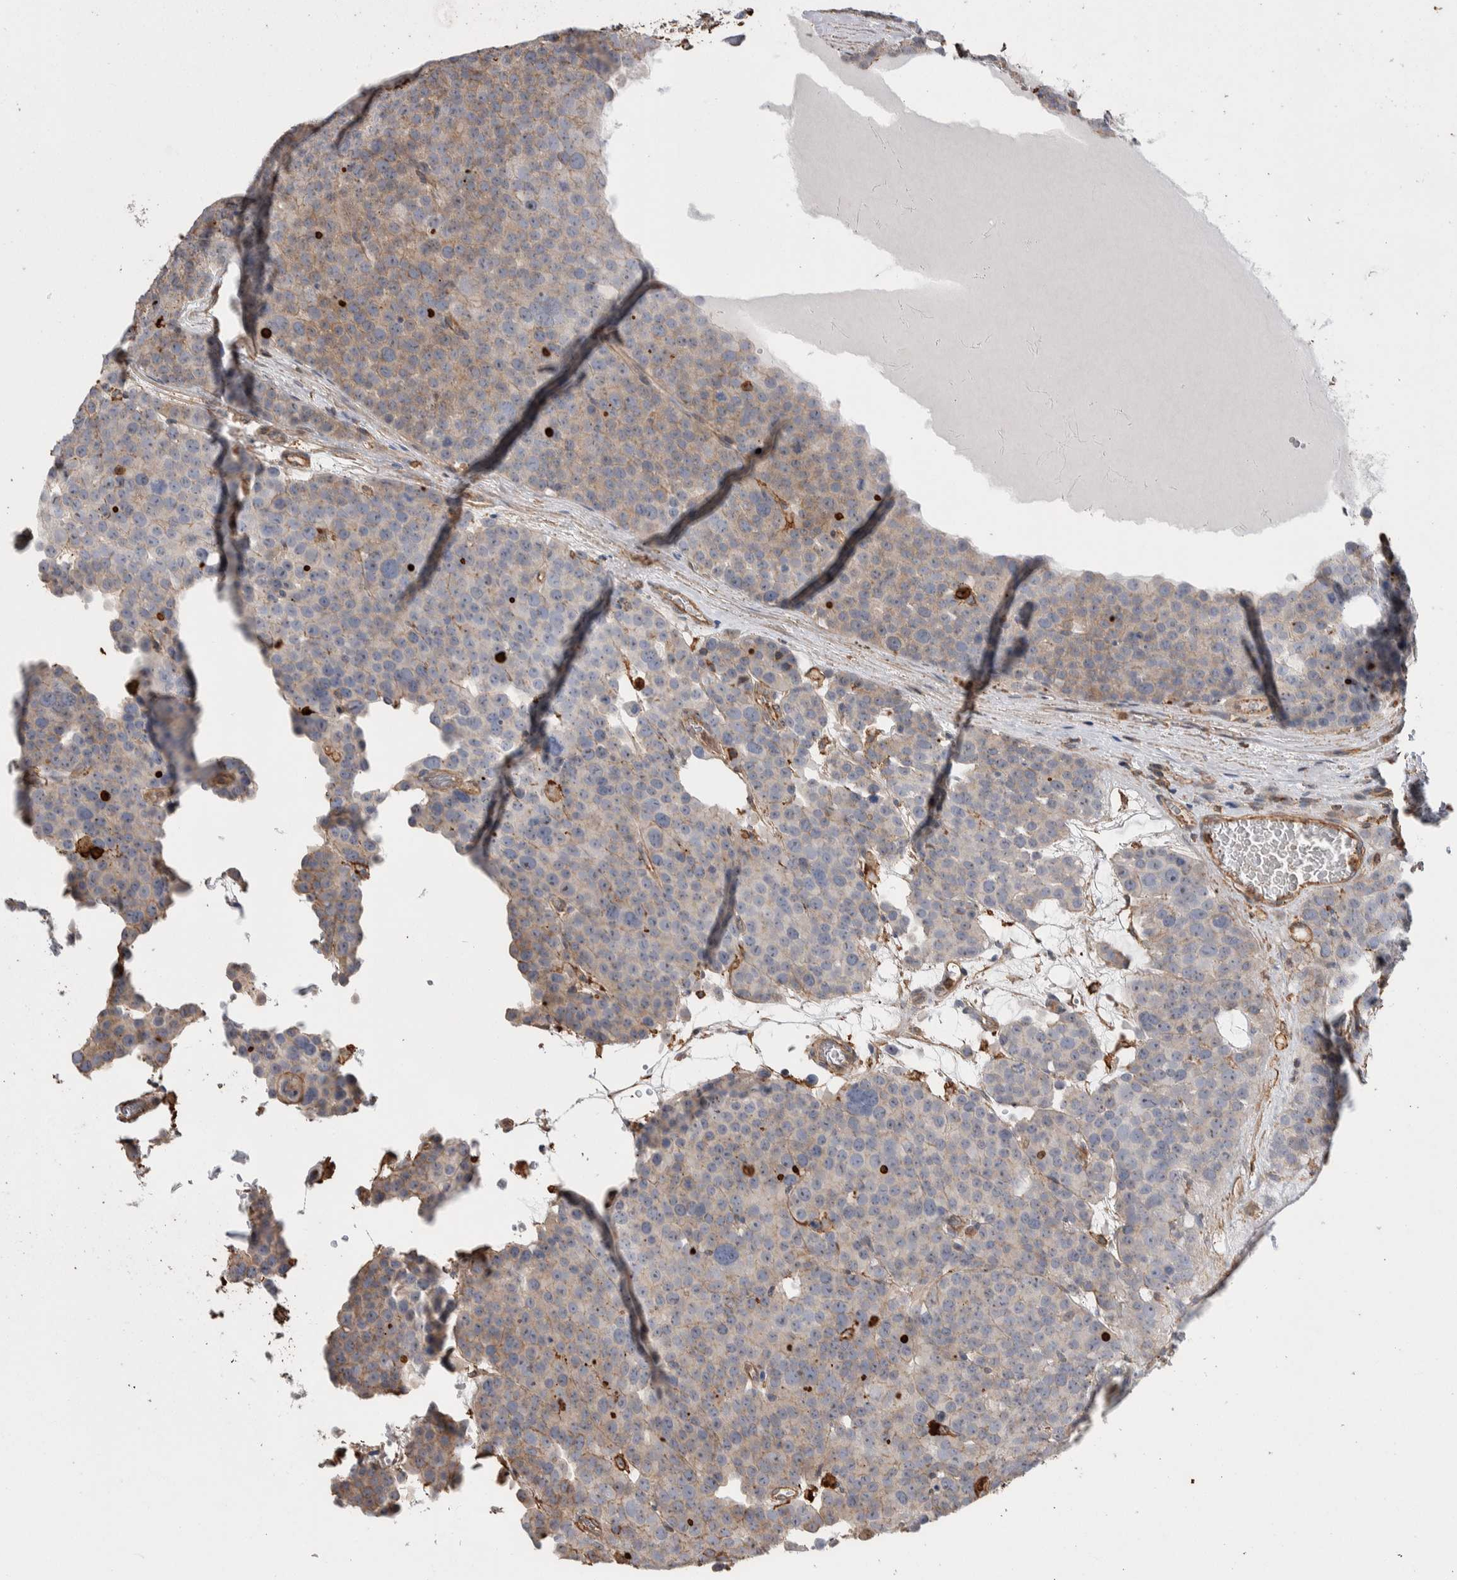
{"staining": {"intensity": "weak", "quantity": "25%-75%", "location": "cytoplasmic/membranous"}, "tissue": "testis cancer", "cell_type": "Tumor cells", "image_type": "cancer", "snomed": [{"axis": "morphology", "description": "Seminoma, NOS"}, {"axis": "topography", "description": "Testis"}], "caption": "The histopathology image demonstrates a brown stain indicating the presence of a protein in the cytoplasmic/membranous of tumor cells in testis cancer.", "gene": "ENPP2", "patient": {"sex": "male", "age": 71}}